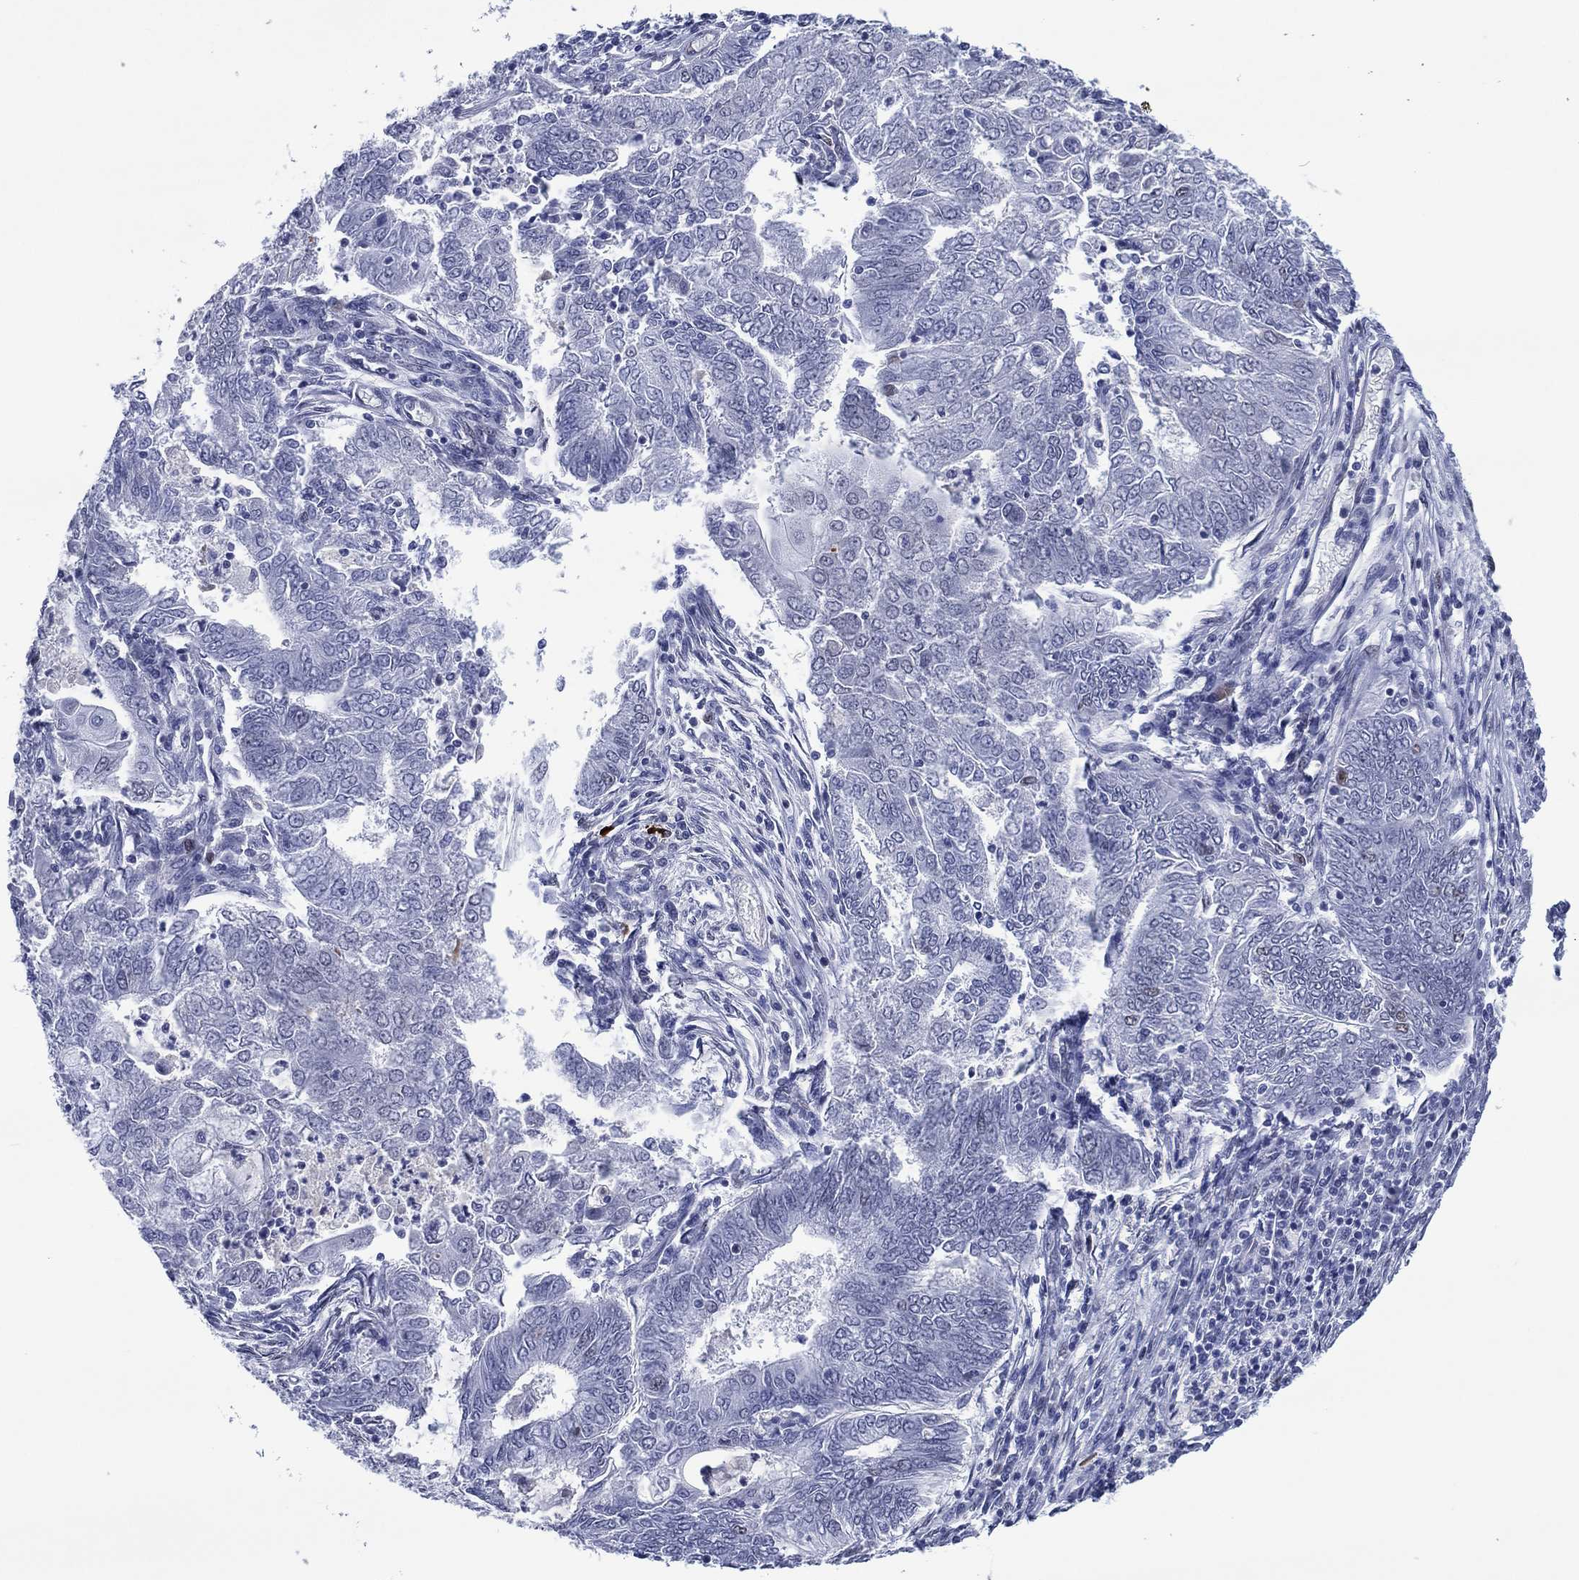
{"staining": {"intensity": "negative", "quantity": "none", "location": "none"}, "tissue": "endometrial cancer", "cell_type": "Tumor cells", "image_type": "cancer", "snomed": [{"axis": "morphology", "description": "Adenocarcinoma, NOS"}, {"axis": "topography", "description": "Endometrium"}], "caption": "Micrograph shows no protein staining in tumor cells of endometrial cancer tissue.", "gene": "GATA6", "patient": {"sex": "female", "age": 62}}